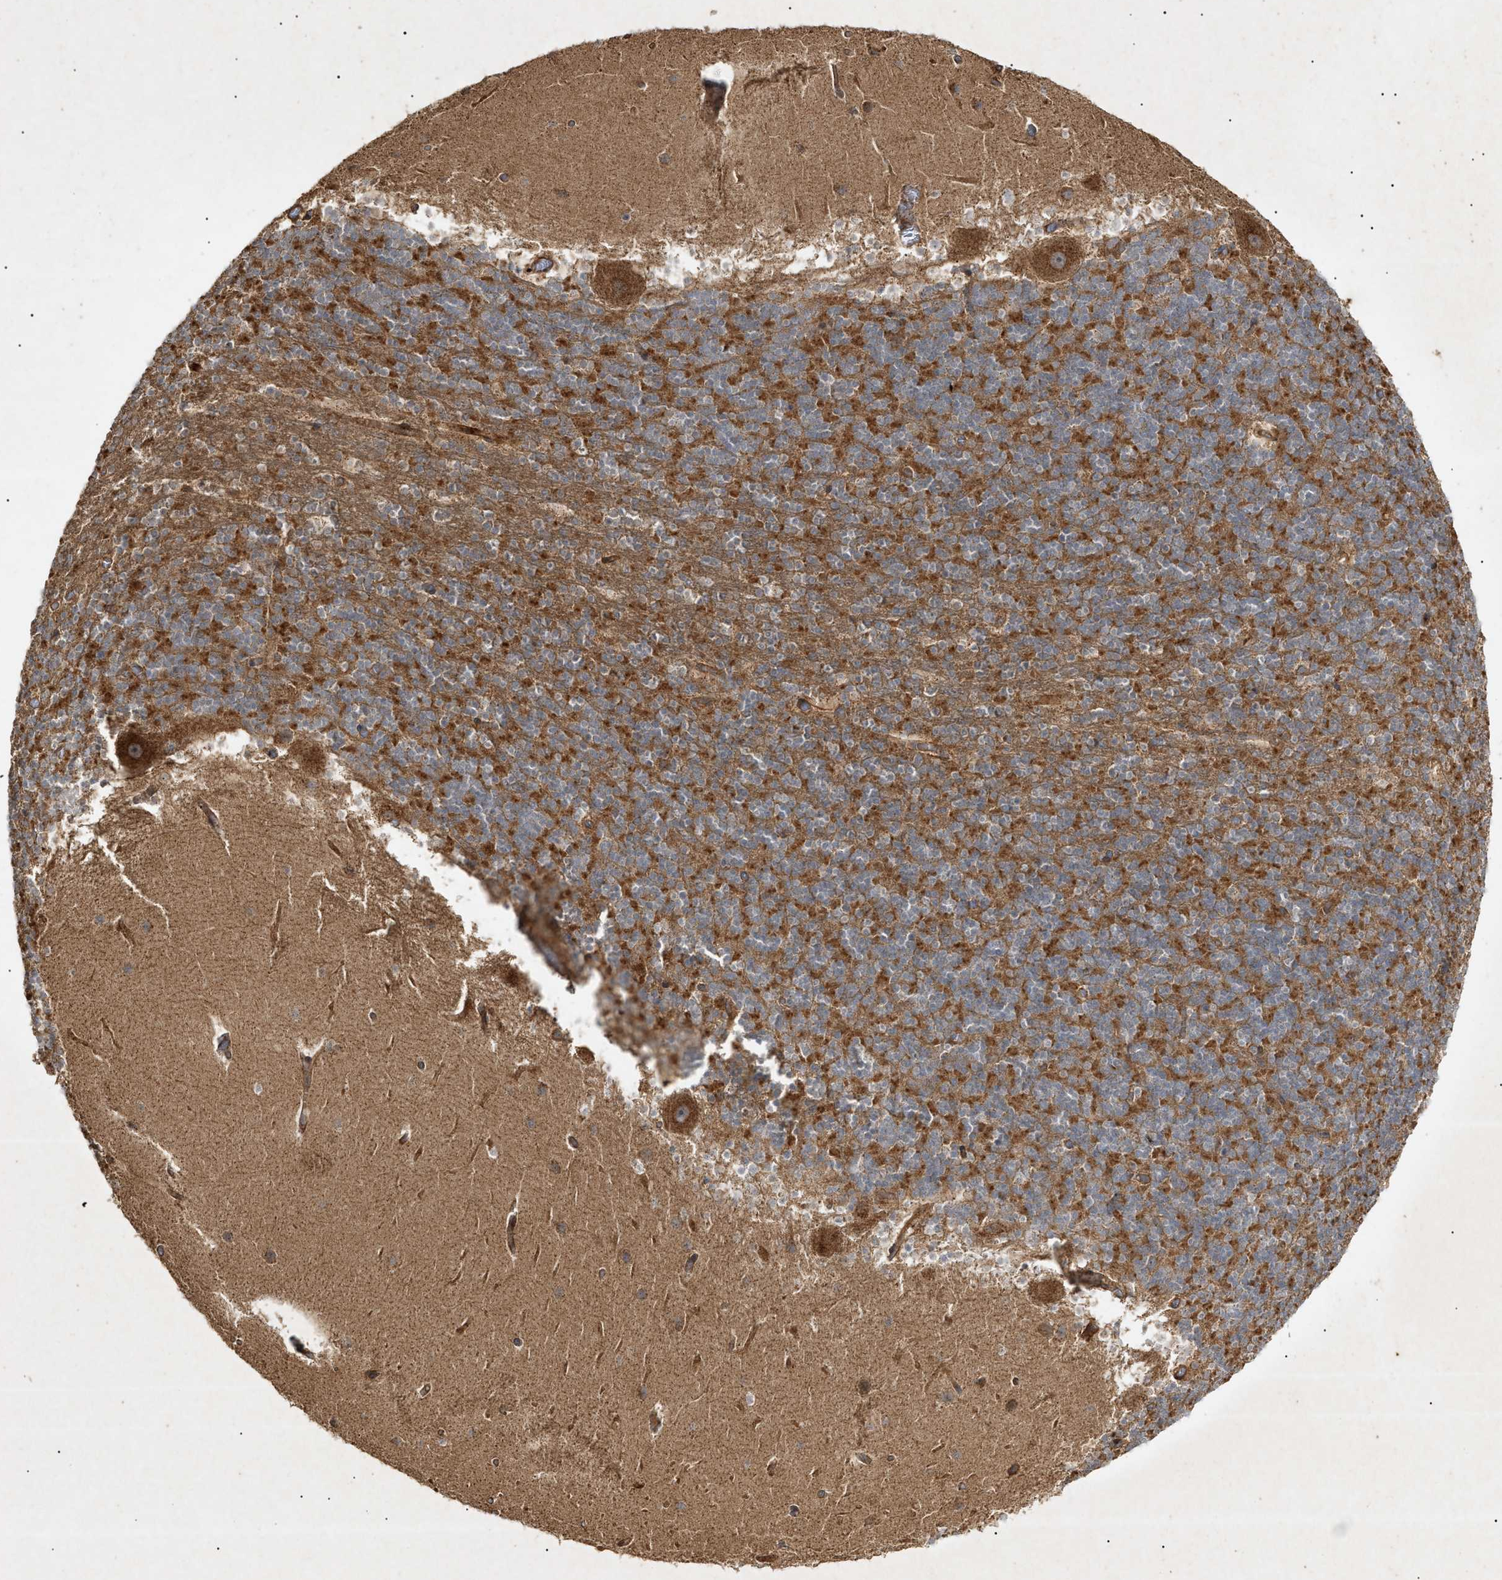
{"staining": {"intensity": "strong", "quantity": ">75%", "location": "cytoplasmic/membranous"}, "tissue": "cerebellum", "cell_type": "Cells in granular layer", "image_type": "normal", "snomed": [{"axis": "morphology", "description": "Normal tissue, NOS"}, {"axis": "topography", "description": "Cerebellum"}], "caption": "Immunohistochemistry (IHC) photomicrograph of normal cerebellum stained for a protein (brown), which shows high levels of strong cytoplasmic/membranous positivity in approximately >75% of cells in granular layer.", "gene": "MTCH1", "patient": {"sex": "male", "age": 45}}